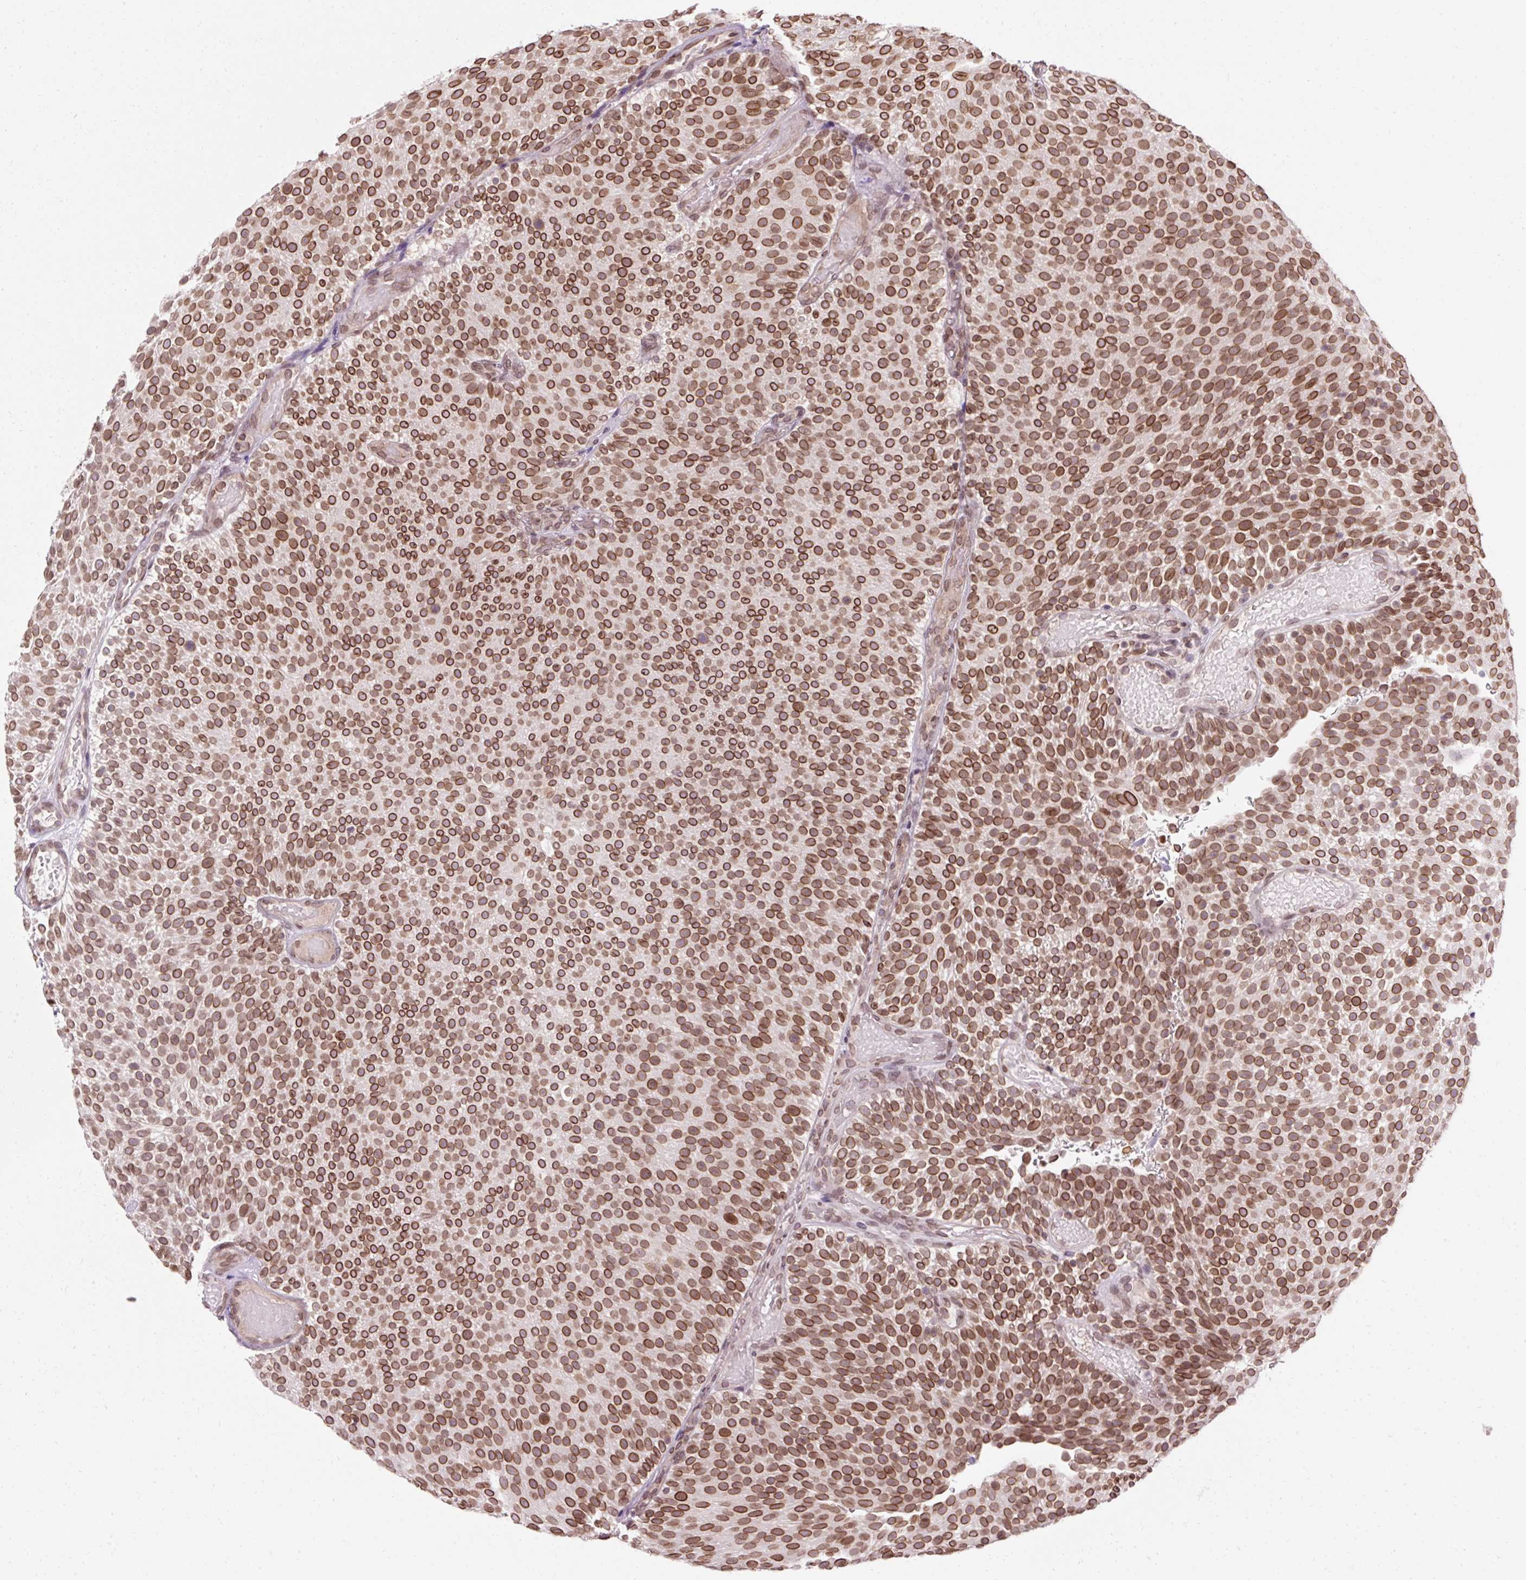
{"staining": {"intensity": "strong", "quantity": "25%-75%", "location": "cytoplasmic/membranous,nuclear"}, "tissue": "urothelial cancer", "cell_type": "Tumor cells", "image_type": "cancer", "snomed": [{"axis": "morphology", "description": "Urothelial carcinoma, Low grade"}, {"axis": "topography", "description": "Urinary bladder"}], "caption": "The immunohistochemical stain shows strong cytoplasmic/membranous and nuclear positivity in tumor cells of urothelial cancer tissue. Nuclei are stained in blue.", "gene": "ZNF610", "patient": {"sex": "male", "age": 78}}